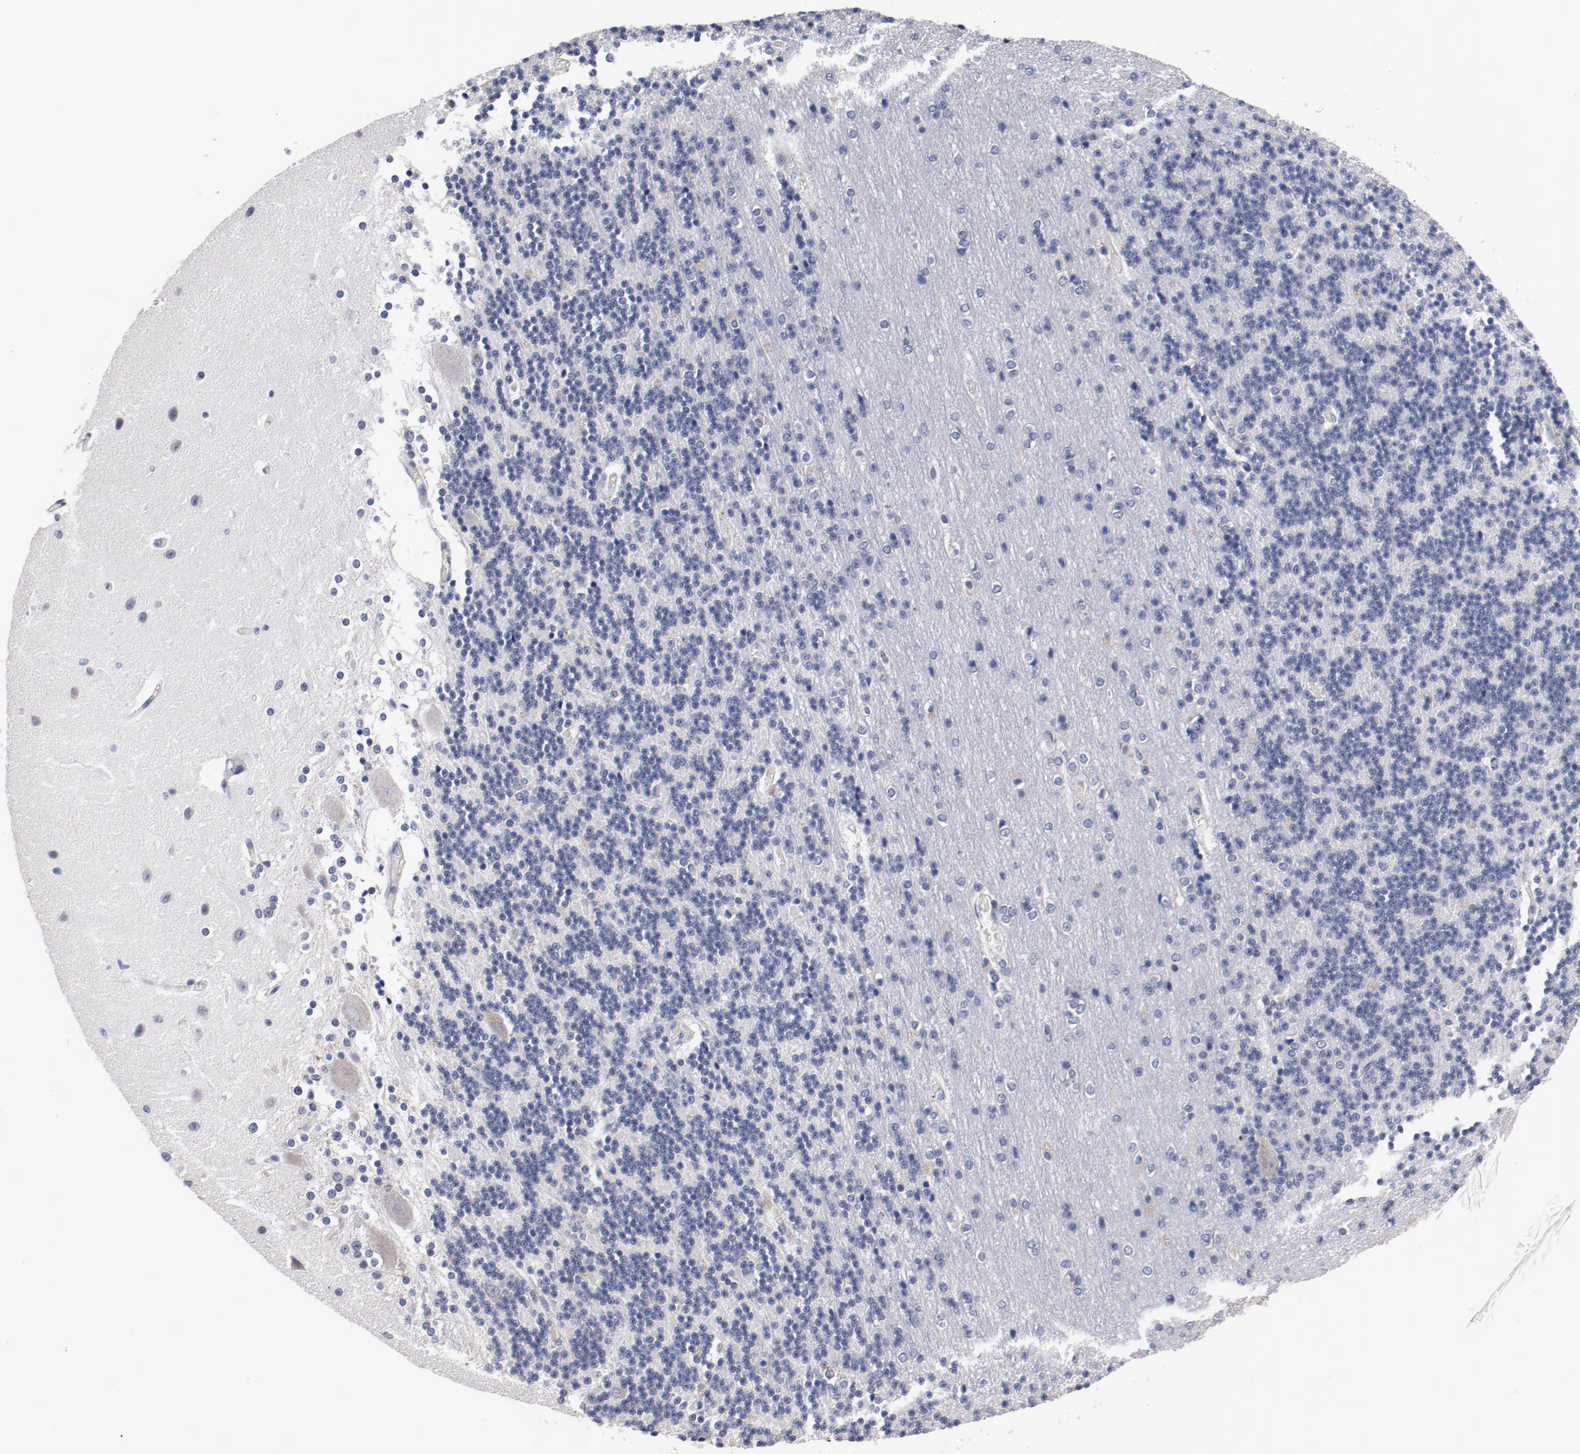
{"staining": {"intensity": "negative", "quantity": "none", "location": "none"}, "tissue": "cerebellum", "cell_type": "Cells in granular layer", "image_type": "normal", "snomed": [{"axis": "morphology", "description": "Normal tissue, NOS"}, {"axis": "topography", "description": "Cerebellum"}], "caption": "An immunohistochemistry (IHC) micrograph of unremarkable cerebellum is shown. There is no staining in cells in granular layer of cerebellum.", "gene": "GPR143", "patient": {"sex": "female", "age": 54}}